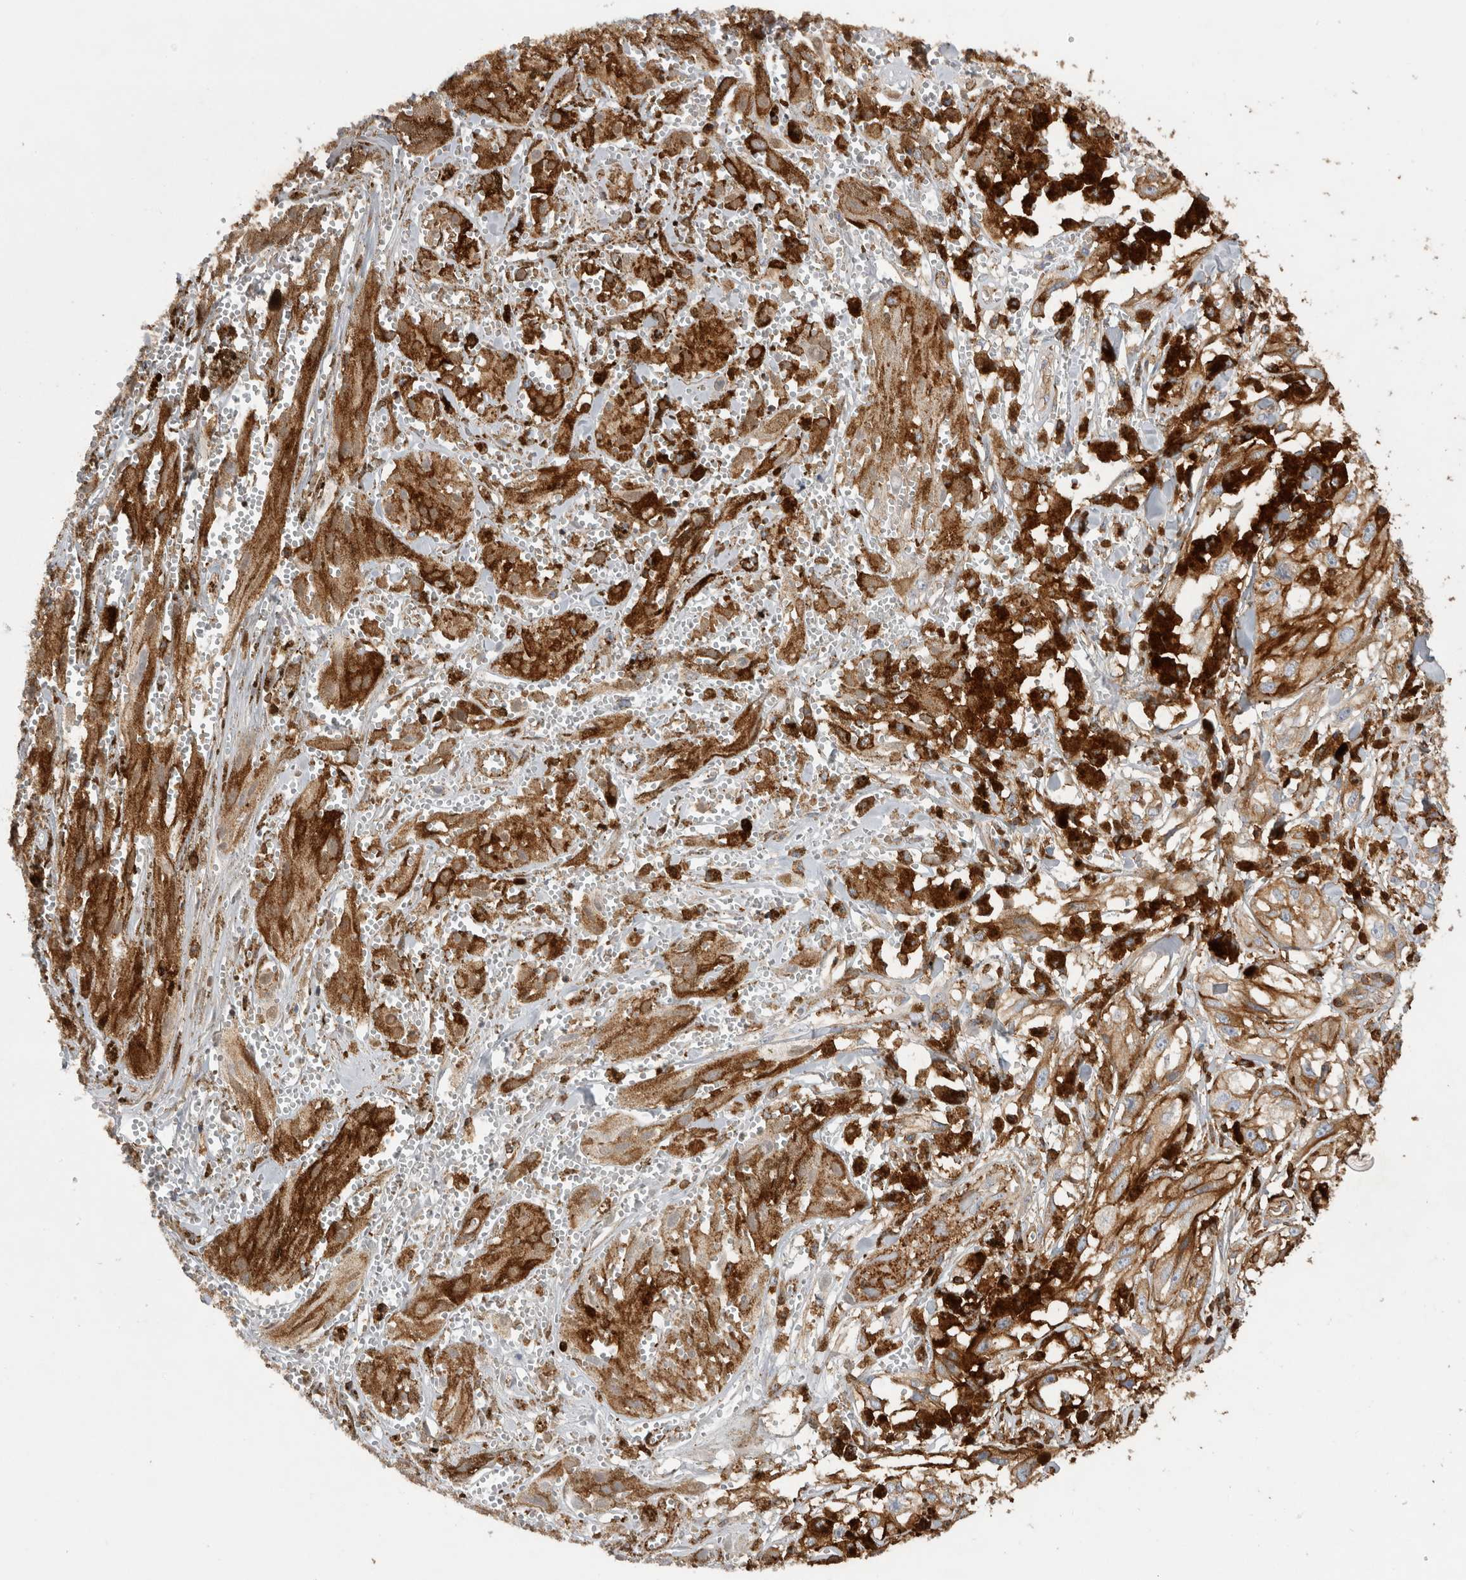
{"staining": {"intensity": "moderate", "quantity": ">75%", "location": "cytoplasmic/membranous"}, "tissue": "melanoma", "cell_type": "Tumor cells", "image_type": "cancer", "snomed": [{"axis": "morphology", "description": "Malignant melanoma, NOS"}, {"axis": "topography", "description": "Skin"}], "caption": "IHC of human melanoma reveals medium levels of moderate cytoplasmic/membranous positivity in approximately >75% of tumor cells.", "gene": "GPER1", "patient": {"sex": "male", "age": 88}}